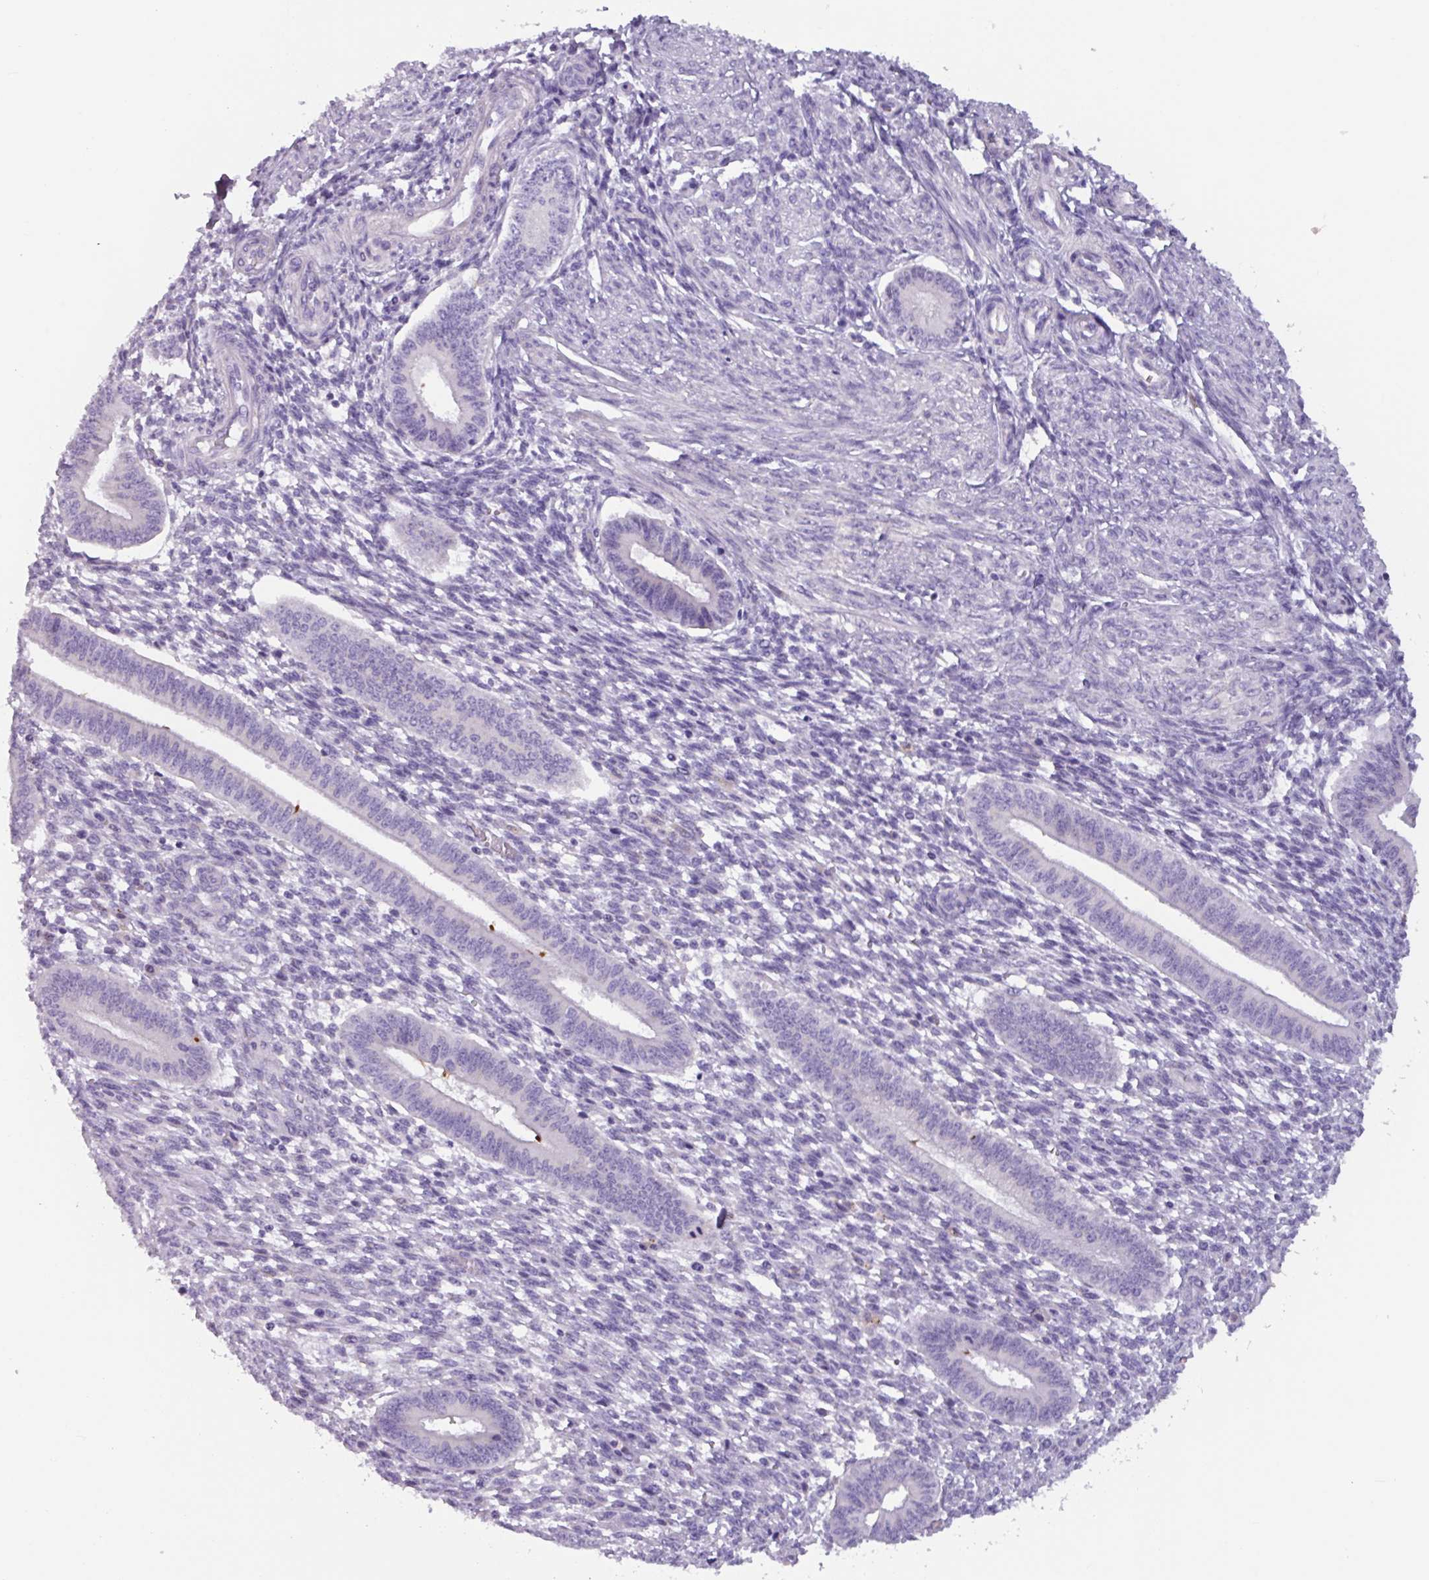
{"staining": {"intensity": "negative", "quantity": "none", "location": "none"}, "tissue": "endometrium", "cell_type": "Cells in endometrial stroma", "image_type": "normal", "snomed": [{"axis": "morphology", "description": "Normal tissue, NOS"}, {"axis": "topography", "description": "Endometrium"}], "caption": "DAB immunohistochemical staining of benign endometrium reveals no significant expression in cells in endometrial stroma.", "gene": "ADGRE1", "patient": {"sex": "female", "age": 36}}